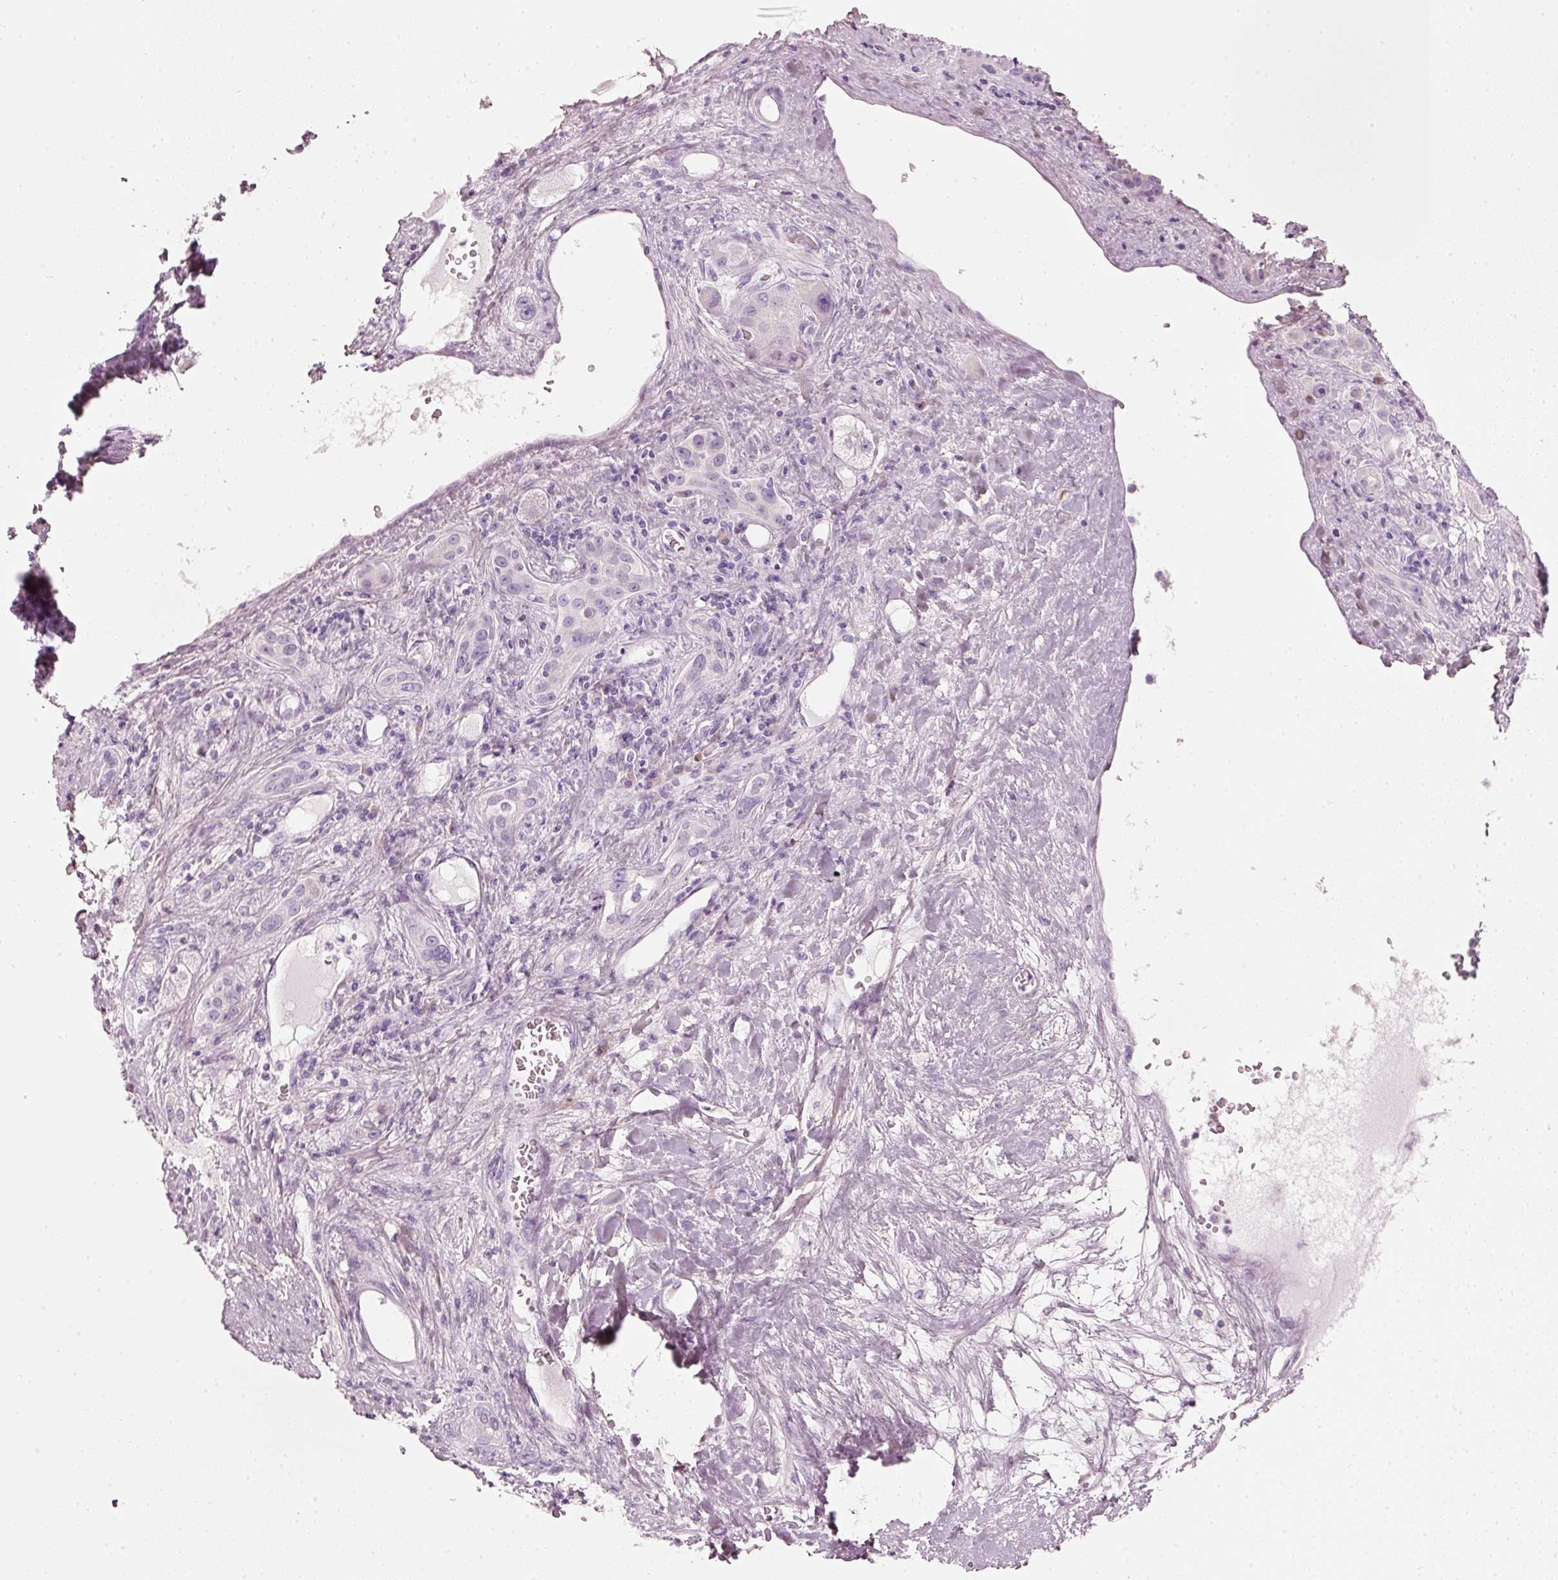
{"staining": {"intensity": "negative", "quantity": "none", "location": "none"}, "tissue": "liver cancer", "cell_type": "Tumor cells", "image_type": "cancer", "snomed": [{"axis": "morphology", "description": "Carcinoma, Hepatocellular, NOS"}, {"axis": "topography", "description": "Liver"}], "caption": "Human liver cancer (hepatocellular carcinoma) stained for a protein using IHC reveals no expression in tumor cells.", "gene": "PDXDC1", "patient": {"sex": "female", "age": 73}}